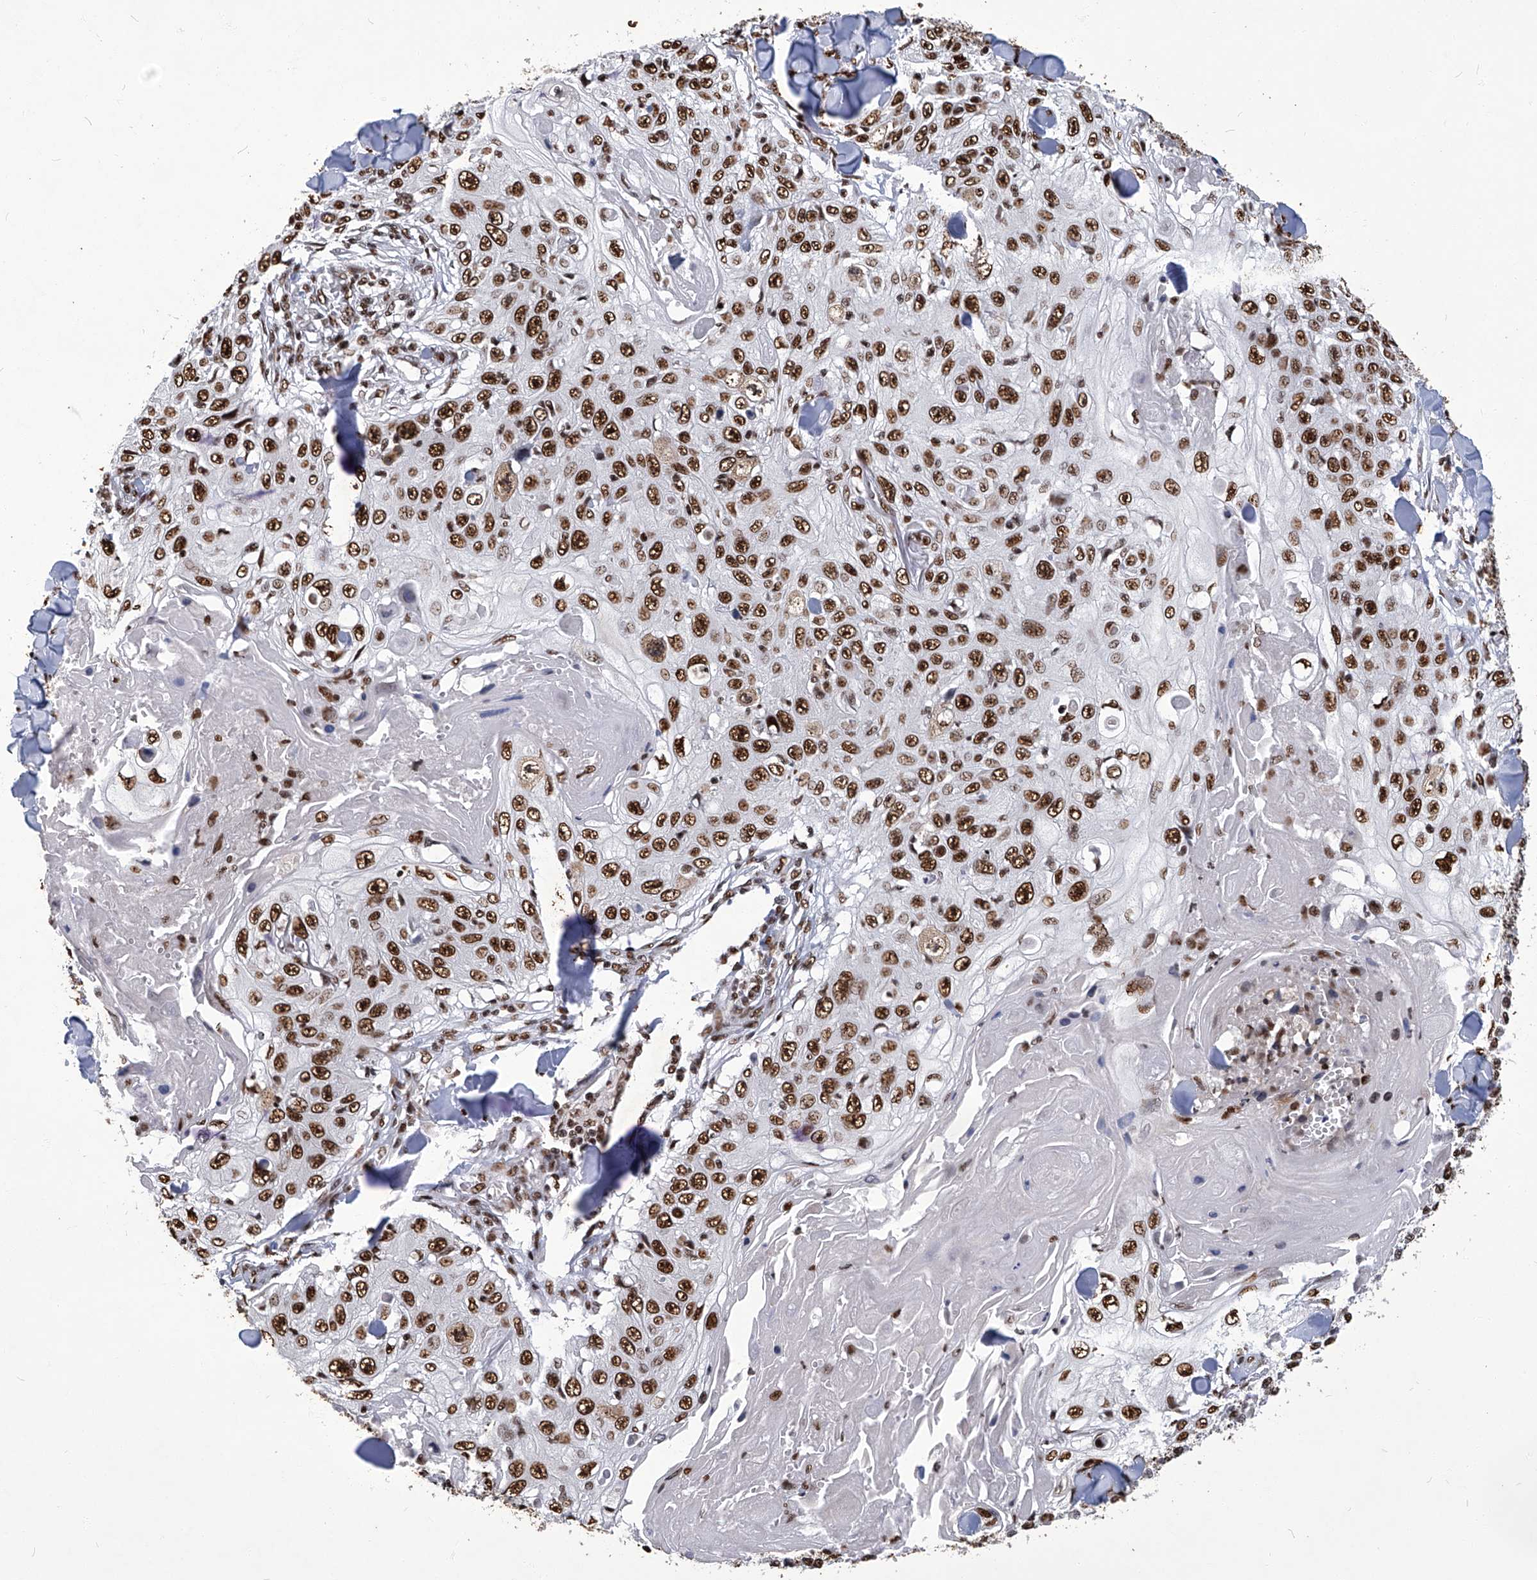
{"staining": {"intensity": "strong", "quantity": ">75%", "location": "nuclear"}, "tissue": "skin cancer", "cell_type": "Tumor cells", "image_type": "cancer", "snomed": [{"axis": "morphology", "description": "Squamous cell carcinoma, NOS"}, {"axis": "topography", "description": "Skin"}], "caption": "Immunohistochemical staining of skin cancer (squamous cell carcinoma) exhibits strong nuclear protein positivity in approximately >75% of tumor cells.", "gene": "HBP1", "patient": {"sex": "male", "age": 86}}